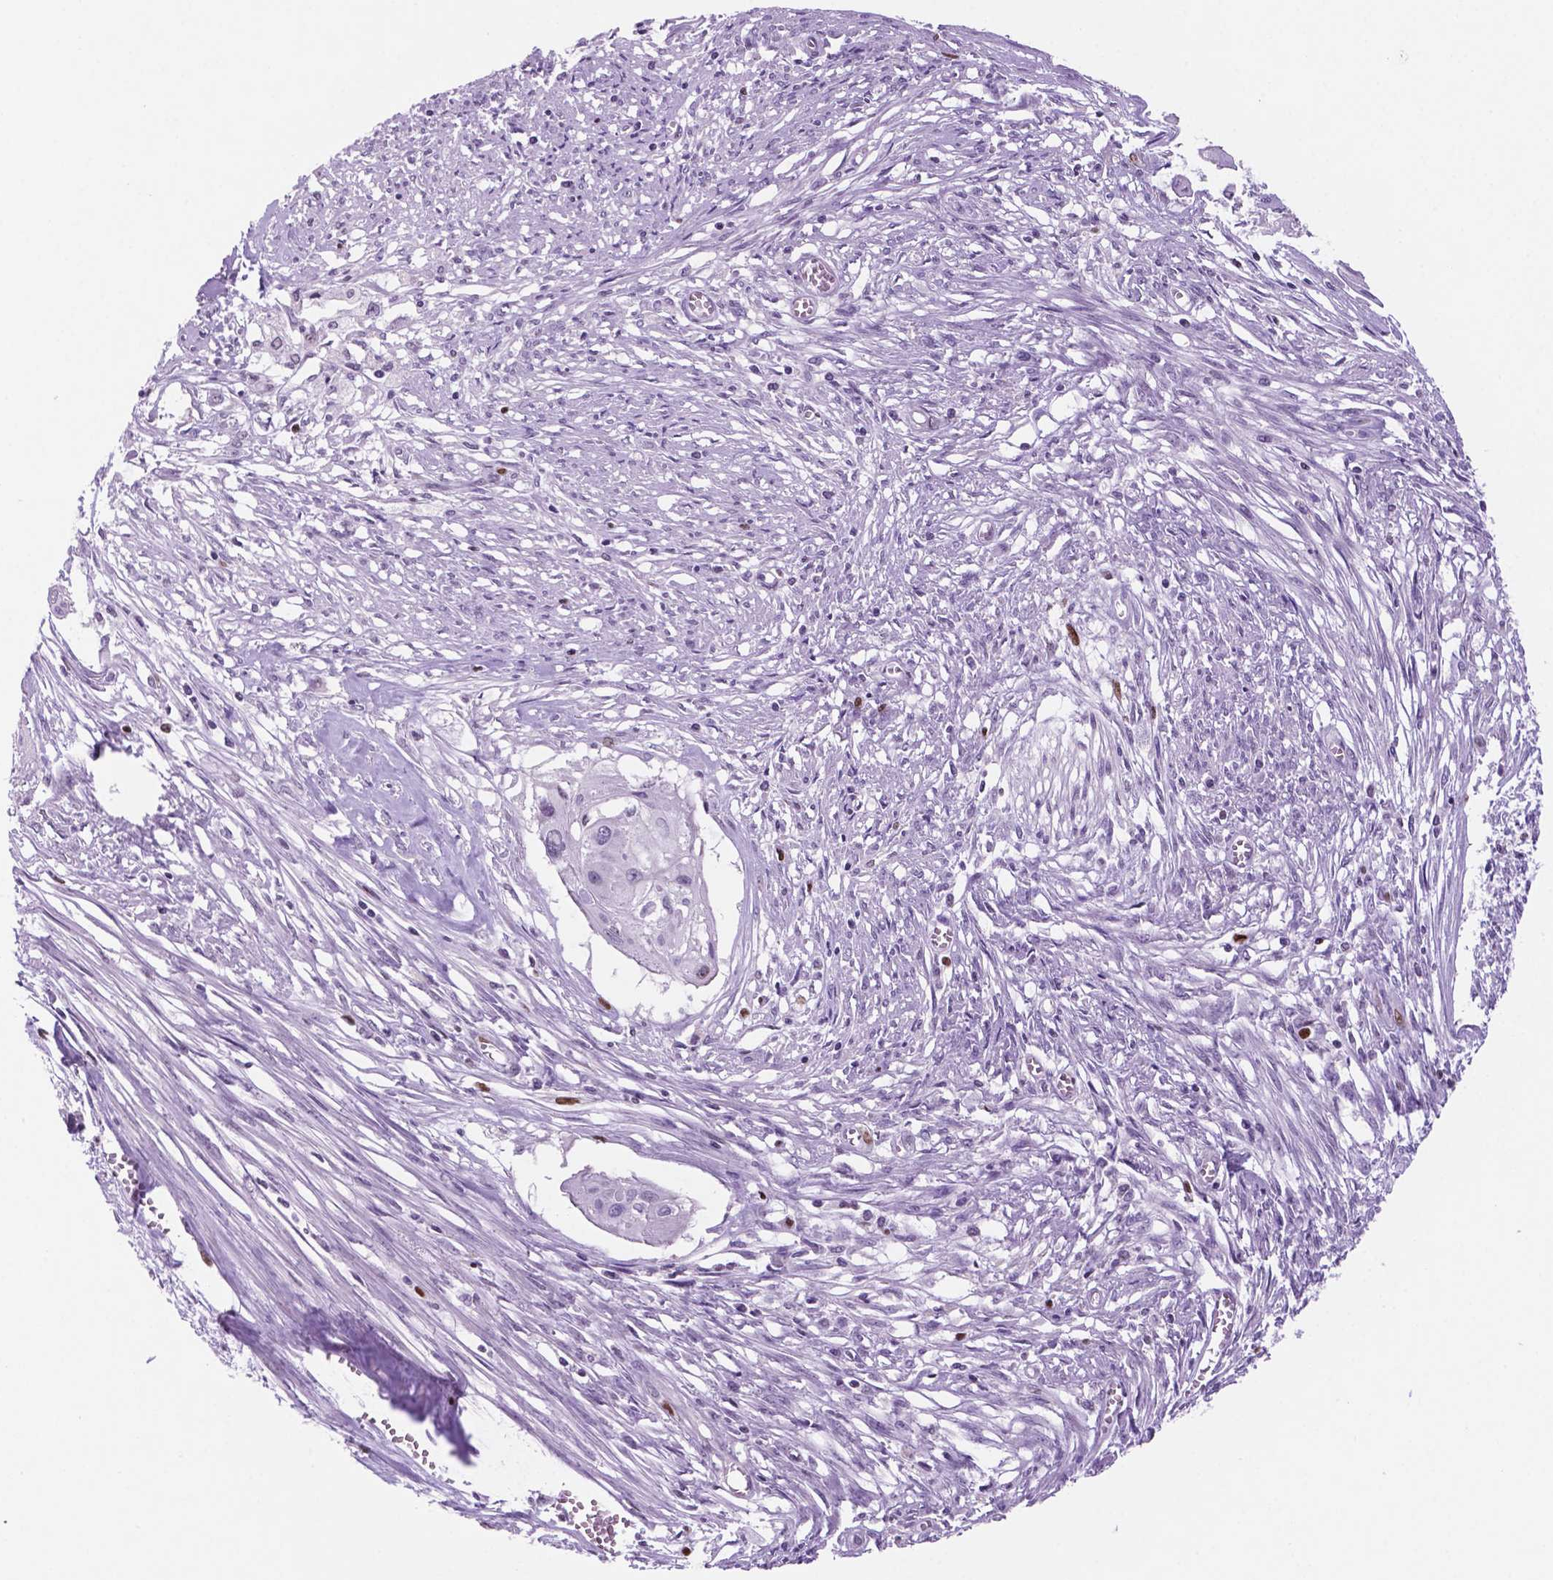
{"staining": {"intensity": "moderate", "quantity": "<25%", "location": "nuclear"}, "tissue": "cervical cancer", "cell_type": "Tumor cells", "image_type": "cancer", "snomed": [{"axis": "morphology", "description": "Squamous cell carcinoma, NOS"}, {"axis": "topography", "description": "Cervix"}], "caption": "An image showing moderate nuclear staining in approximately <25% of tumor cells in cervical cancer, as visualized by brown immunohistochemical staining.", "gene": "NCAPH2", "patient": {"sex": "female", "age": 49}}